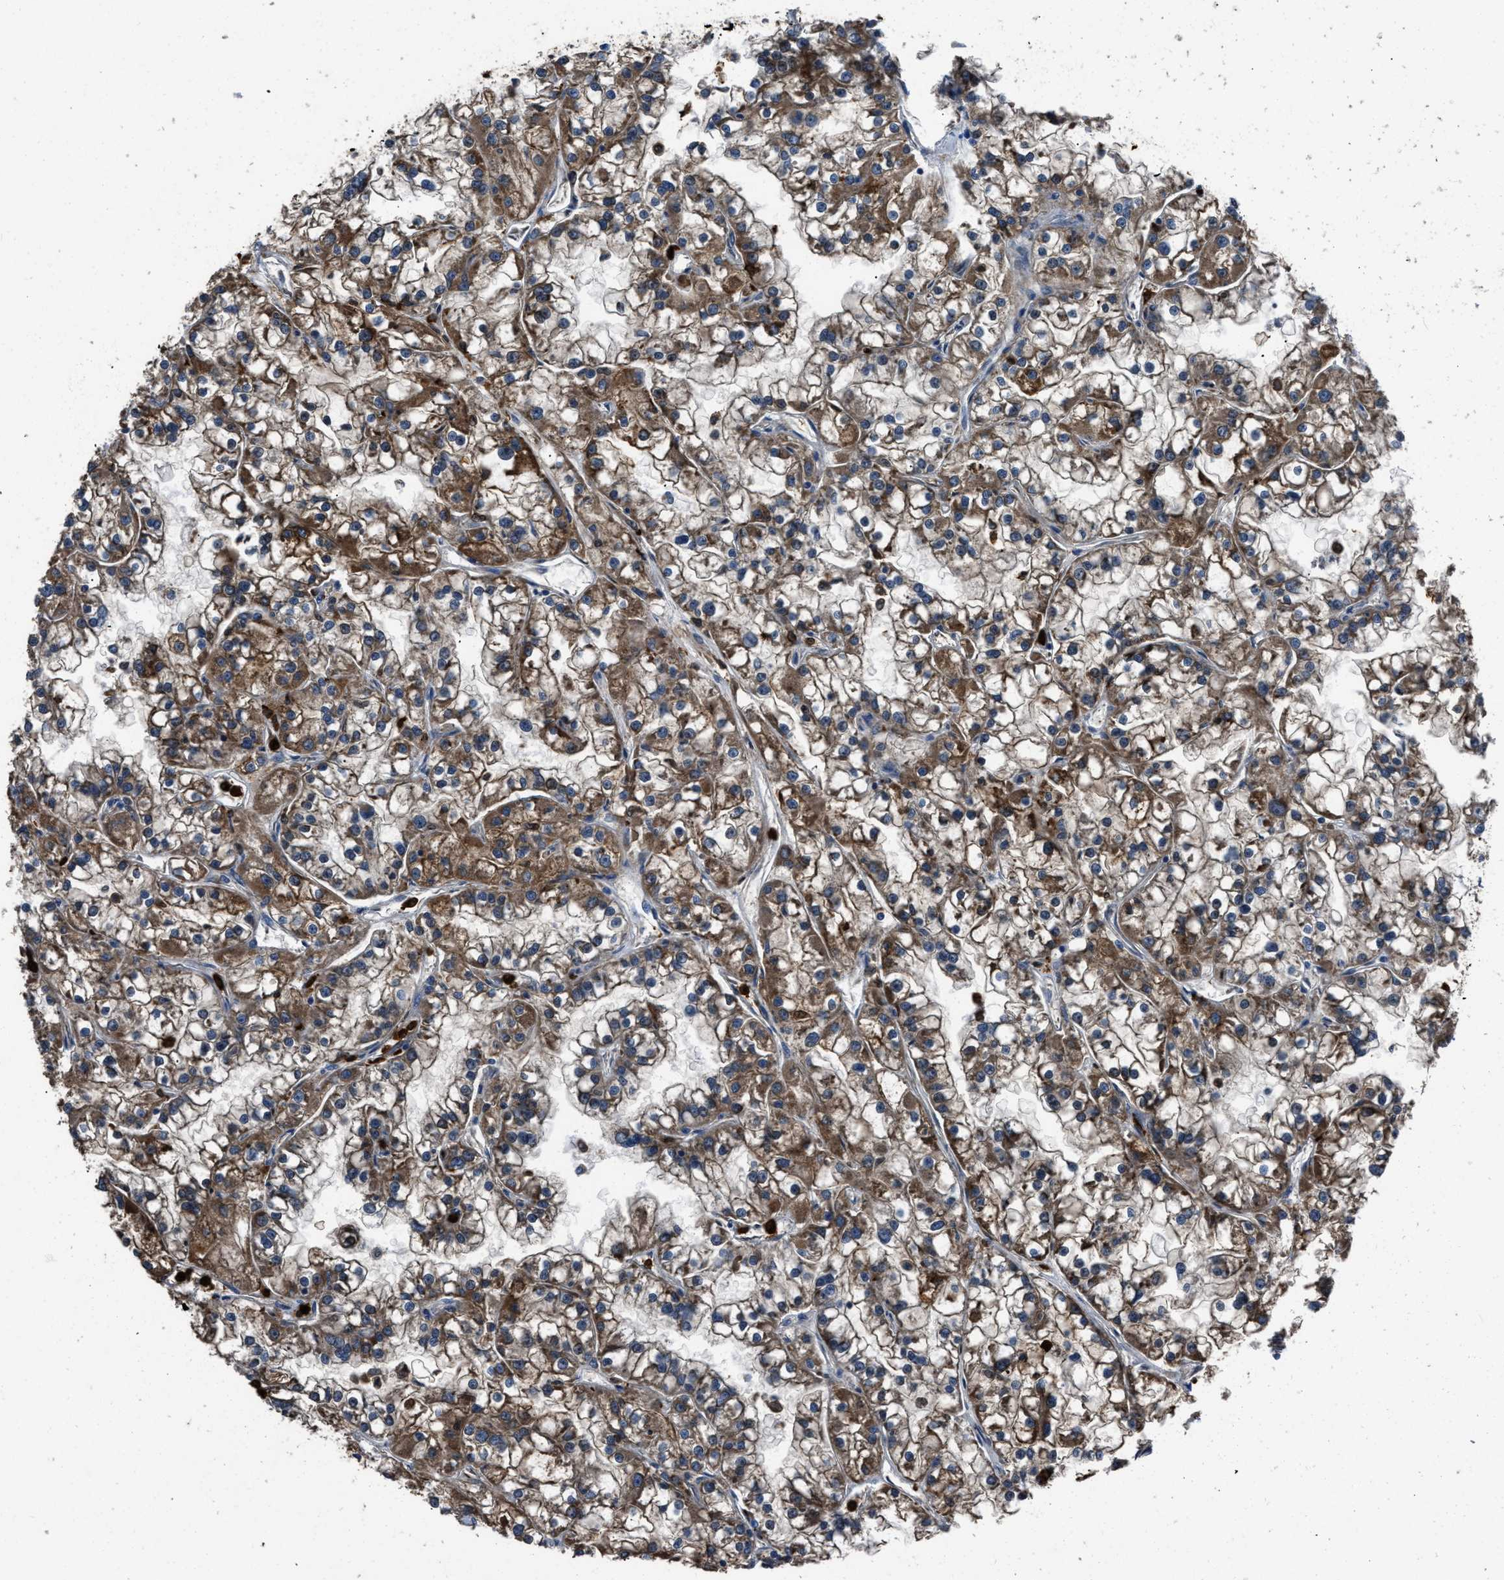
{"staining": {"intensity": "moderate", "quantity": ">75%", "location": "cytoplasmic/membranous"}, "tissue": "renal cancer", "cell_type": "Tumor cells", "image_type": "cancer", "snomed": [{"axis": "morphology", "description": "Adenocarcinoma, NOS"}, {"axis": "topography", "description": "Kidney"}], "caption": "Moderate cytoplasmic/membranous positivity is present in approximately >75% of tumor cells in renal cancer (adenocarcinoma).", "gene": "ANGPT1", "patient": {"sex": "female", "age": 52}}